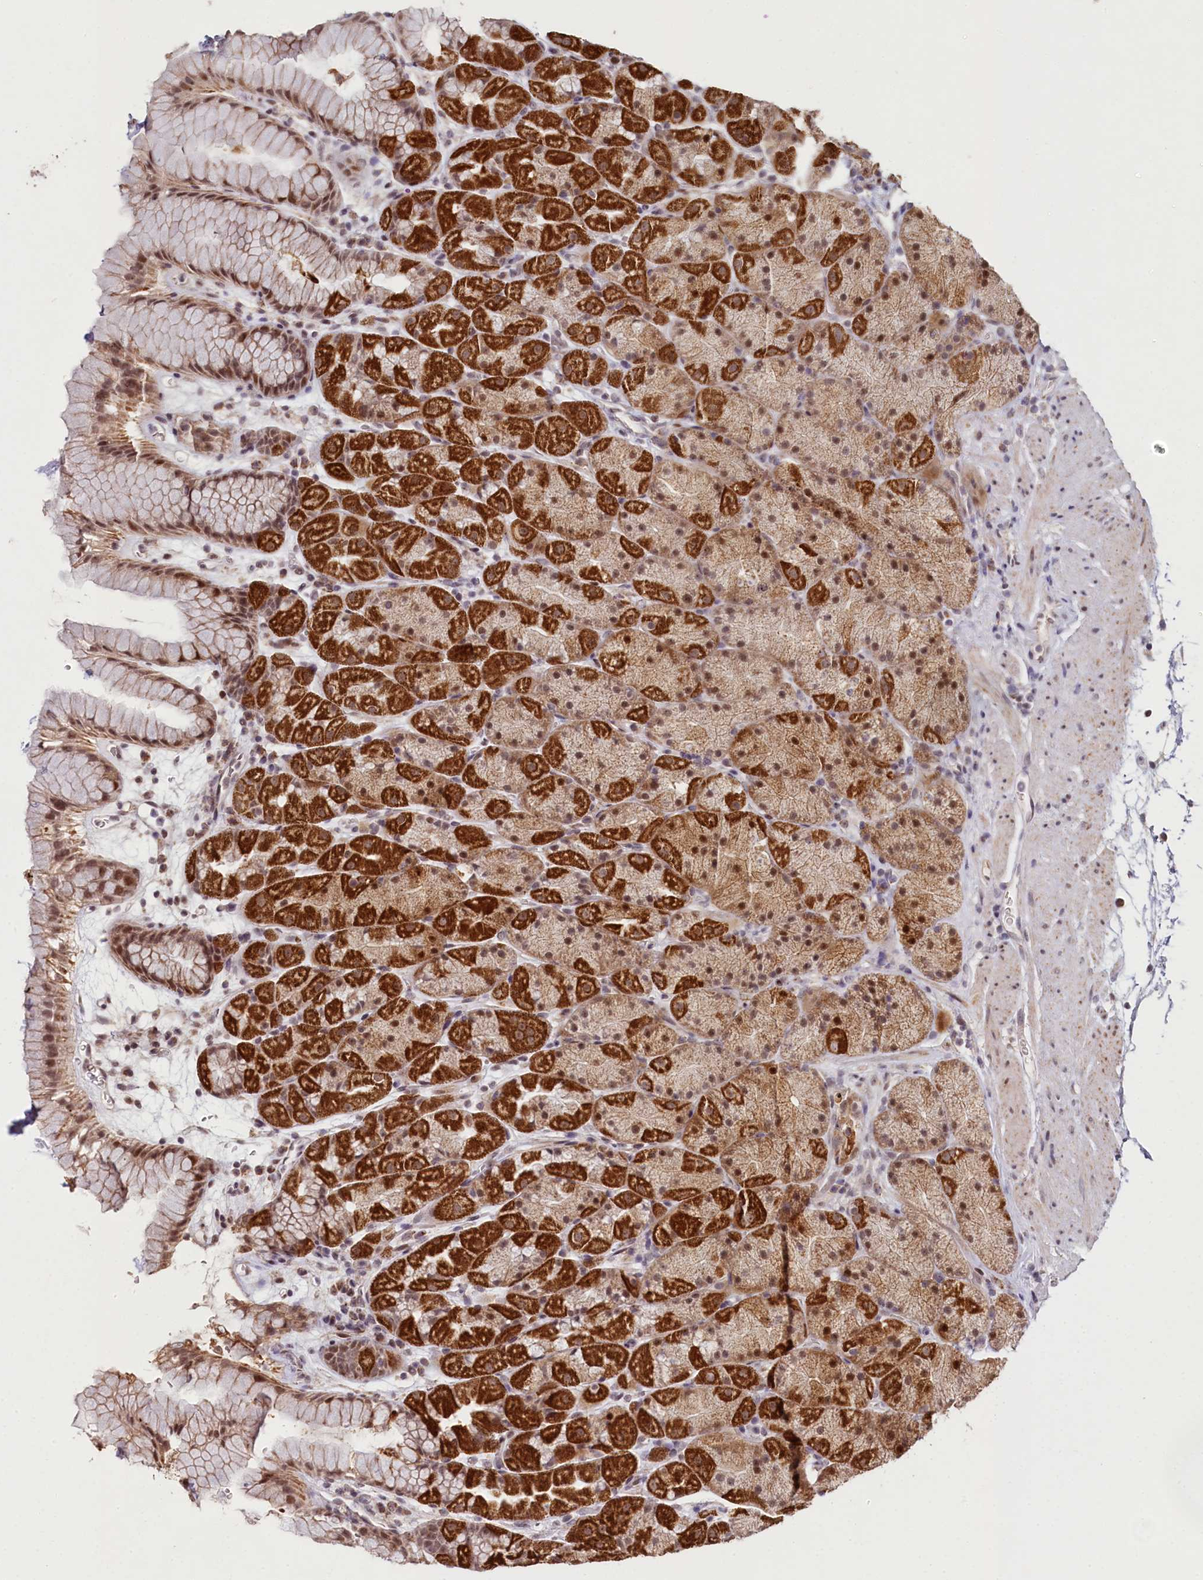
{"staining": {"intensity": "strong", "quantity": ">75%", "location": "cytoplasmic/membranous,nuclear"}, "tissue": "stomach", "cell_type": "Glandular cells", "image_type": "normal", "snomed": [{"axis": "morphology", "description": "Normal tissue, NOS"}, {"axis": "topography", "description": "Stomach, upper"}, {"axis": "topography", "description": "Stomach, lower"}], "caption": "Human stomach stained for a protein (brown) displays strong cytoplasmic/membranous,nuclear positive staining in about >75% of glandular cells.", "gene": "PDE6D", "patient": {"sex": "male", "age": 67}}